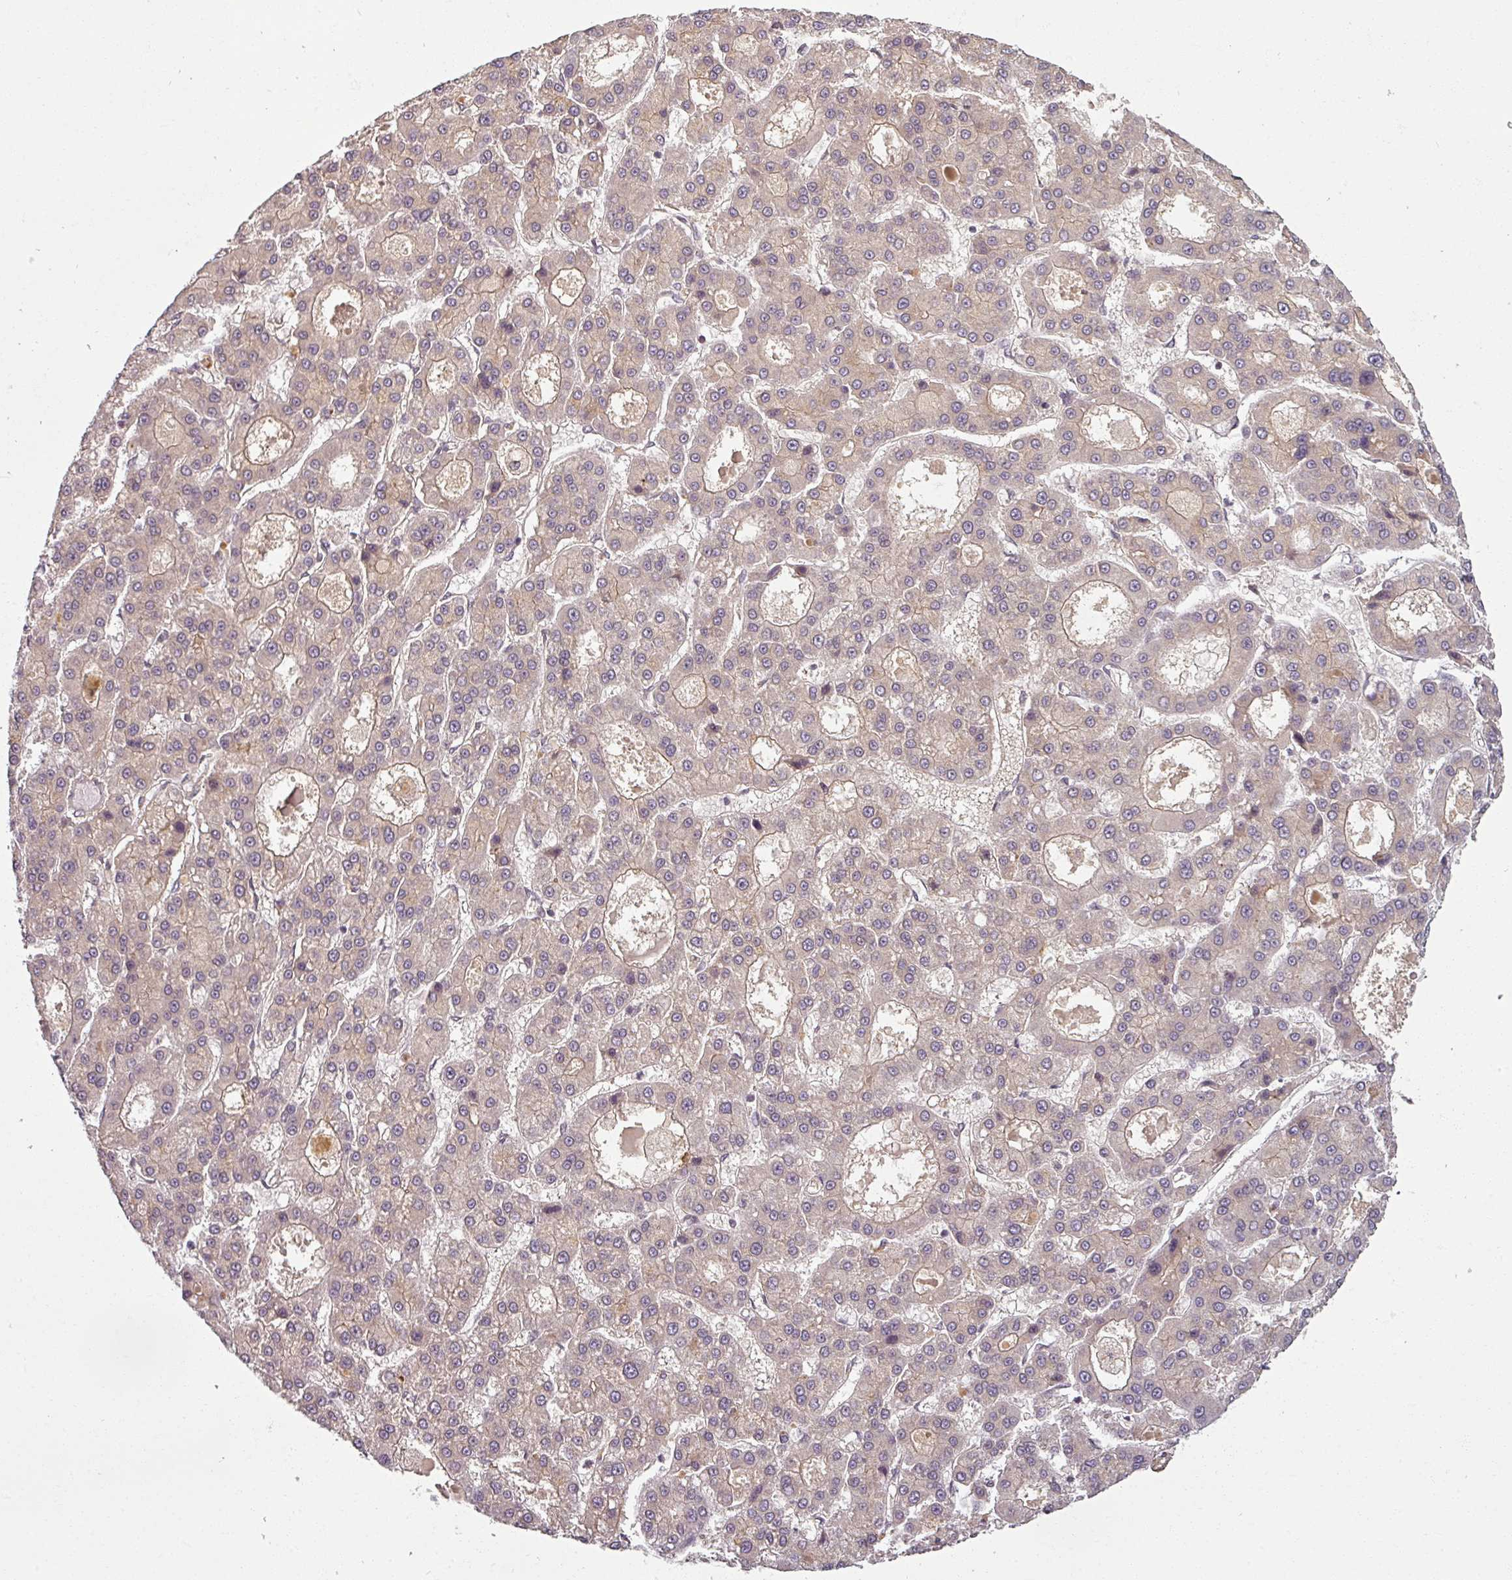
{"staining": {"intensity": "weak", "quantity": "<25%", "location": "cytoplasmic/membranous"}, "tissue": "liver cancer", "cell_type": "Tumor cells", "image_type": "cancer", "snomed": [{"axis": "morphology", "description": "Carcinoma, Hepatocellular, NOS"}, {"axis": "topography", "description": "Liver"}], "caption": "An image of human liver cancer (hepatocellular carcinoma) is negative for staining in tumor cells. (DAB immunohistochemistry with hematoxylin counter stain).", "gene": "POLR2G", "patient": {"sex": "male", "age": 70}}